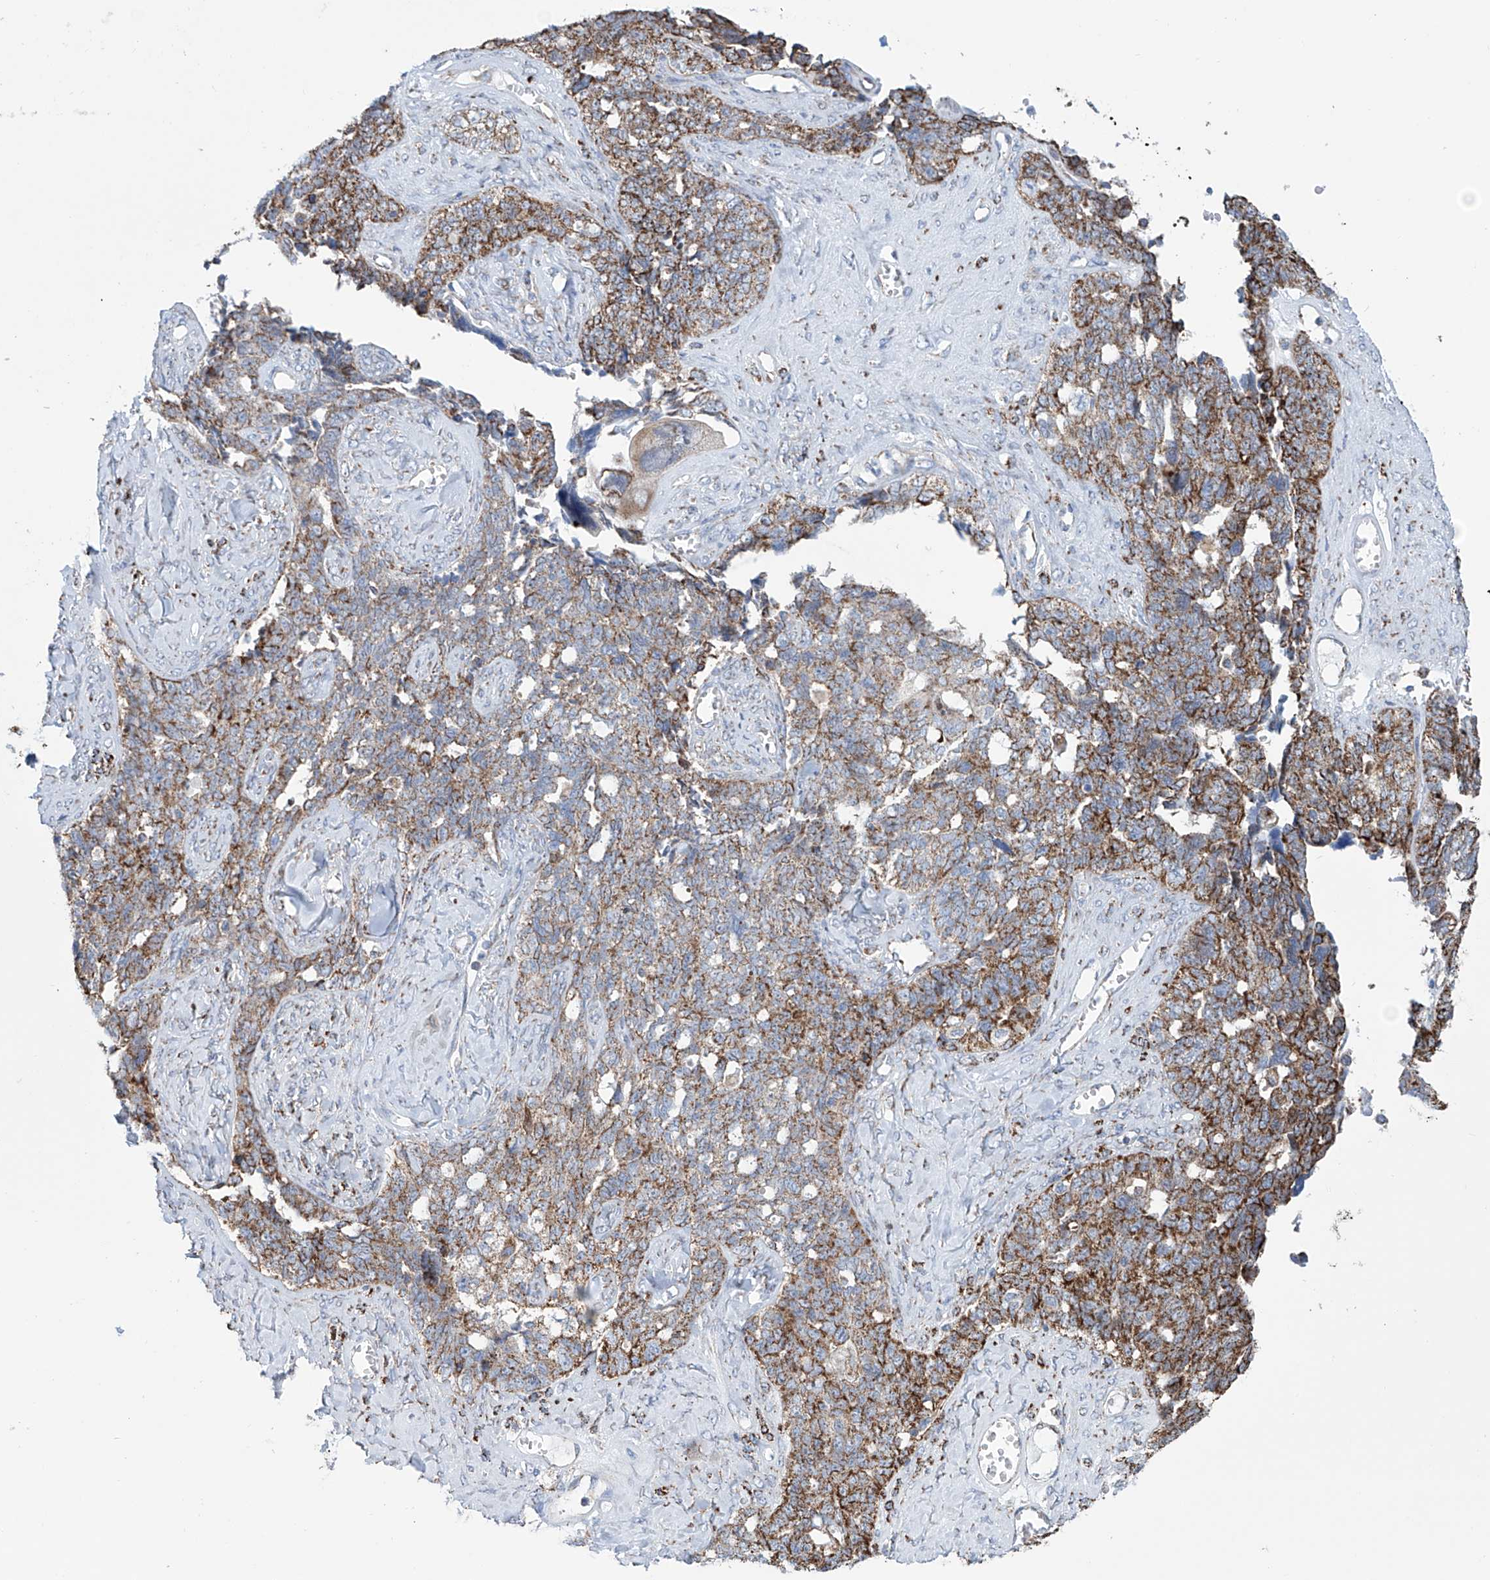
{"staining": {"intensity": "moderate", "quantity": ">75%", "location": "cytoplasmic/membranous"}, "tissue": "ovarian cancer", "cell_type": "Tumor cells", "image_type": "cancer", "snomed": [{"axis": "morphology", "description": "Cystadenocarcinoma, serous, NOS"}, {"axis": "topography", "description": "Ovary"}], "caption": "Serous cystadenocarcinoma (ovarian) stained for a protein demonstrates moderate cytoplasmic/membranous positivity in tumor cells.", "gene": "ALDH6A1", "patient": {"sex": "female", "age": 79}}